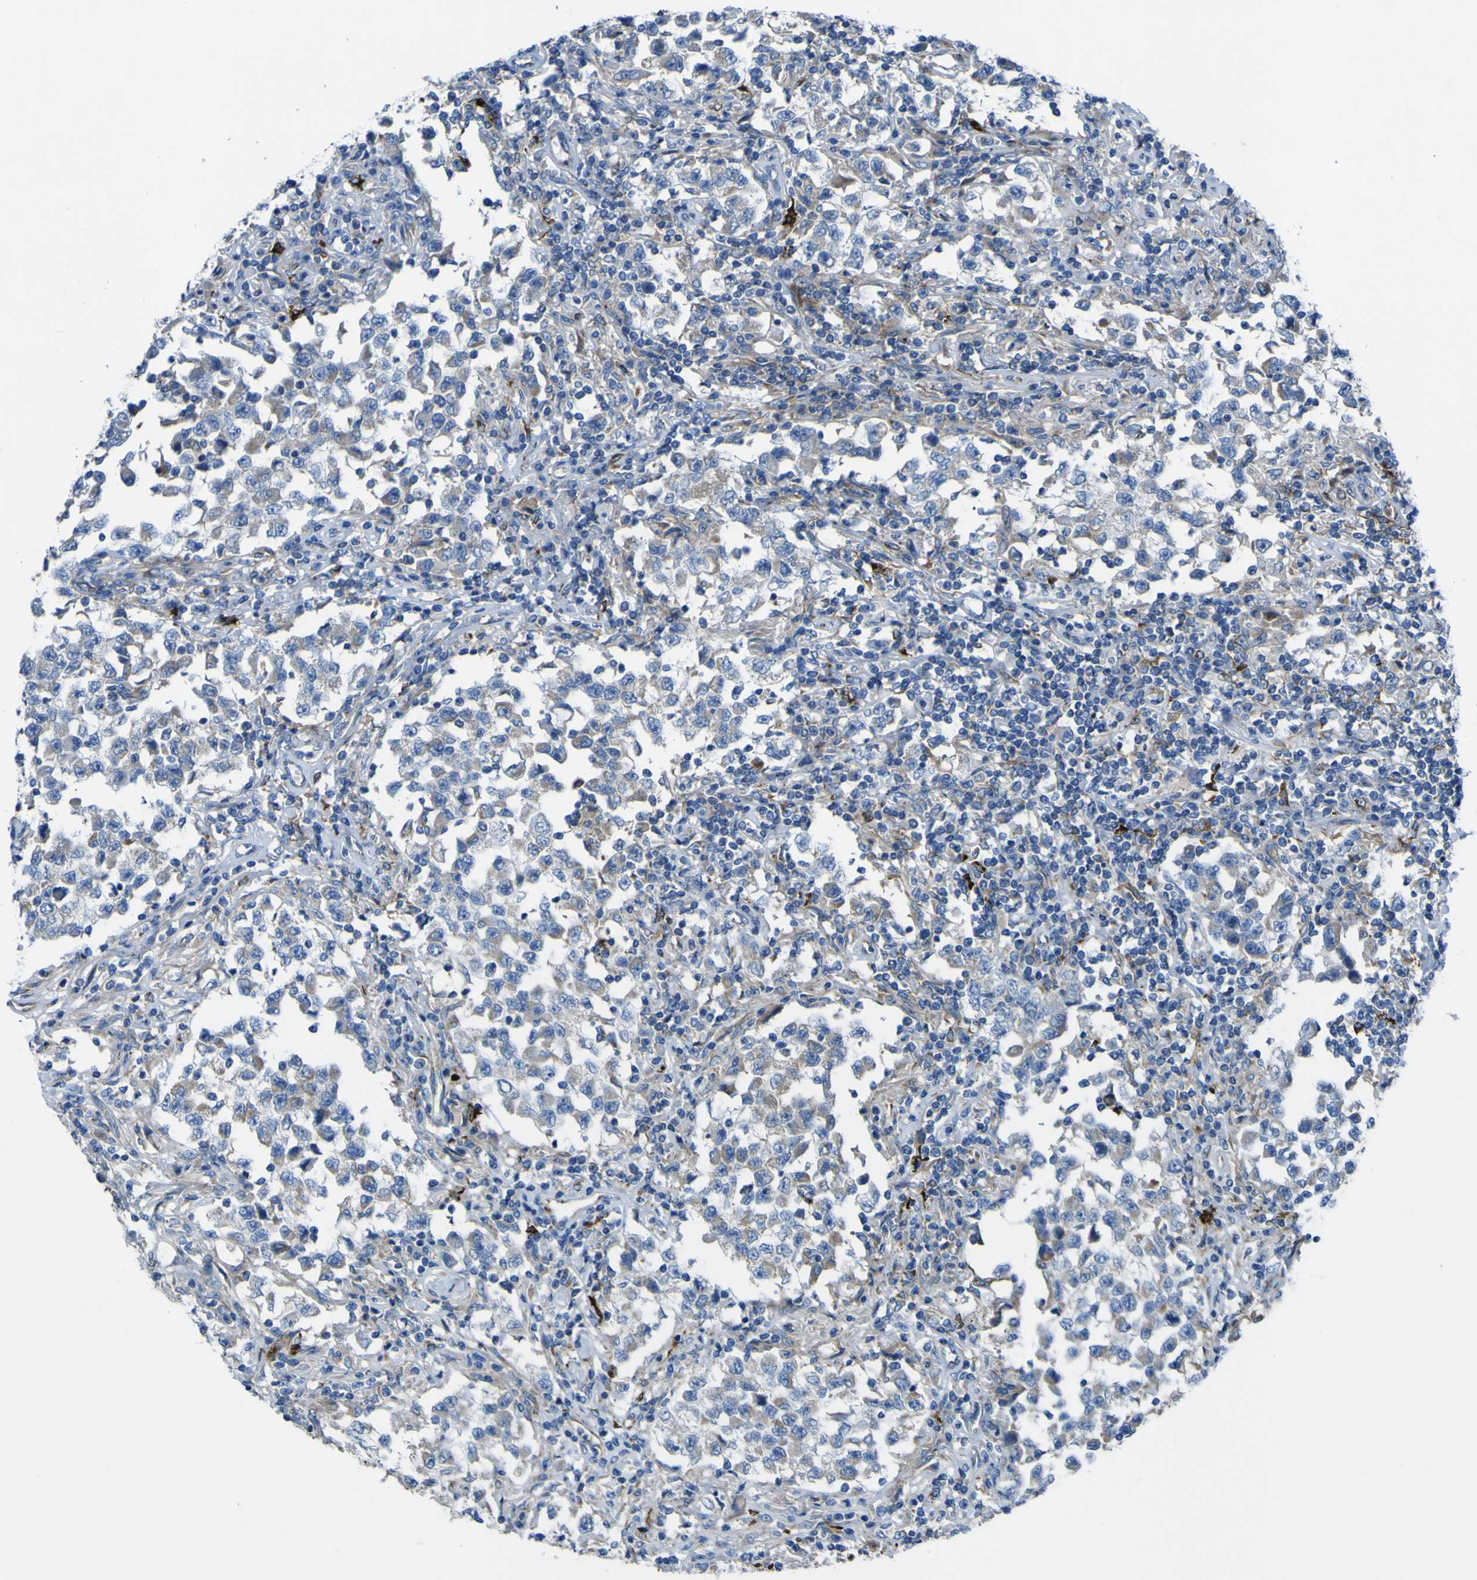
{"staining": {"intensity": "weak", "quantity": "<25%", "location": "cytoplasmic/membranous"}, "tissue": "testis cancer", "cell_type": "Tumor cells", "image_type": "cancer", "snomed": [{"axis": "morphology", "description": "Carcinoma, Embryonal, NOS"}, {"axis": "topography", "description": "Testis"}], "caption": "This is an IHC histopathology image of testis cancer. There is no positivity in tumor cells.", "gene": "CST3", "patient": {"sex": "male", "age": 21}}